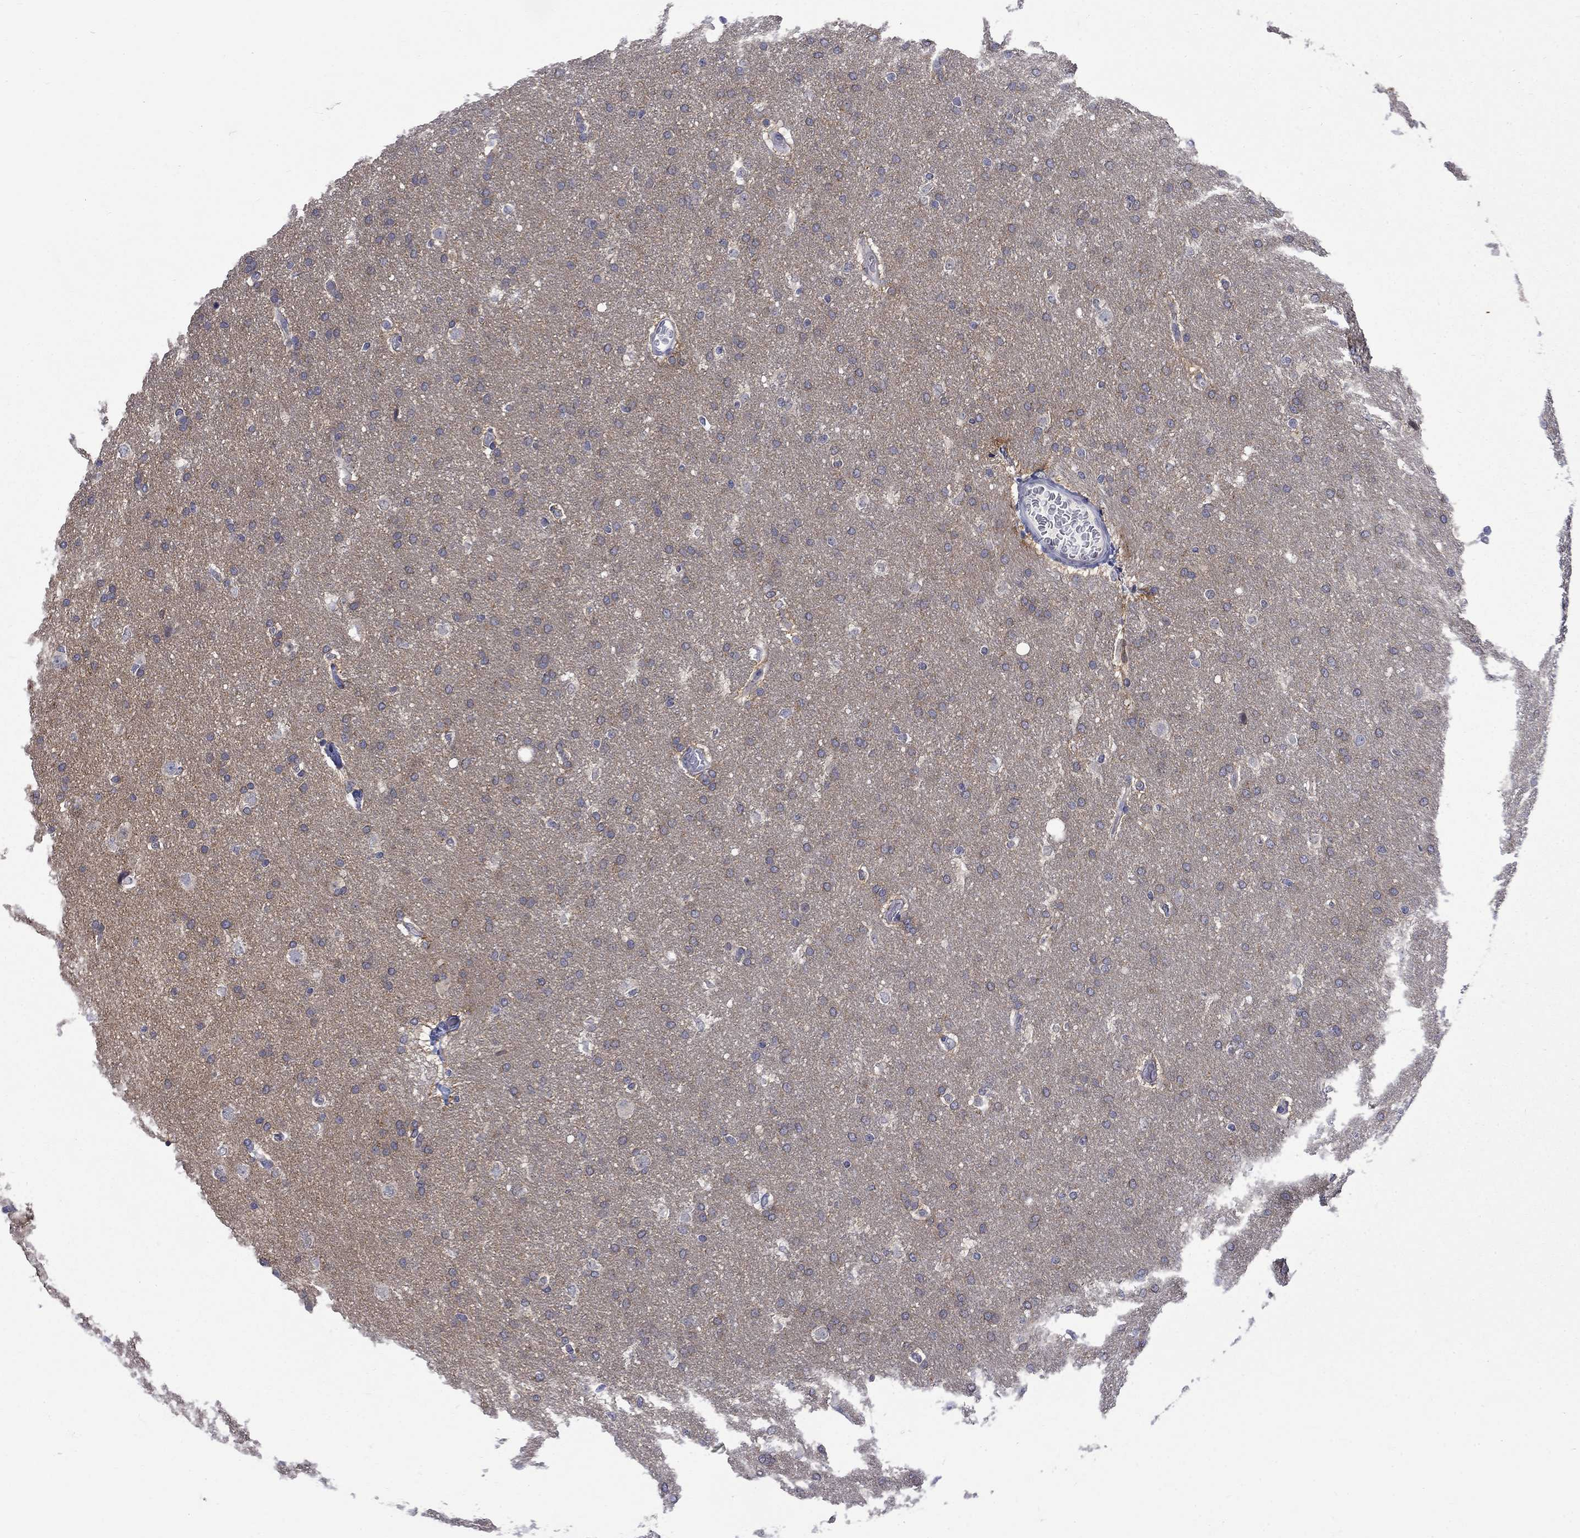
{"staining": {"intensity": "negative", "quantity": "none", "location": "none"}, "tissue": "glioma", "cell_type": "Tumor cells", "image_type": "cancer", "snomed": [{"axis": "morphology", "description": "Glioma, malignant, Low grade"}, {"axis": "topography", "description": "Brain"}], "caption": "The photomicrograph demonstrates no staining of tumor cells in malignant glioma (low-grade).", "gene": "CTNND2", "patient": {"sex": "female", "age": 37}}